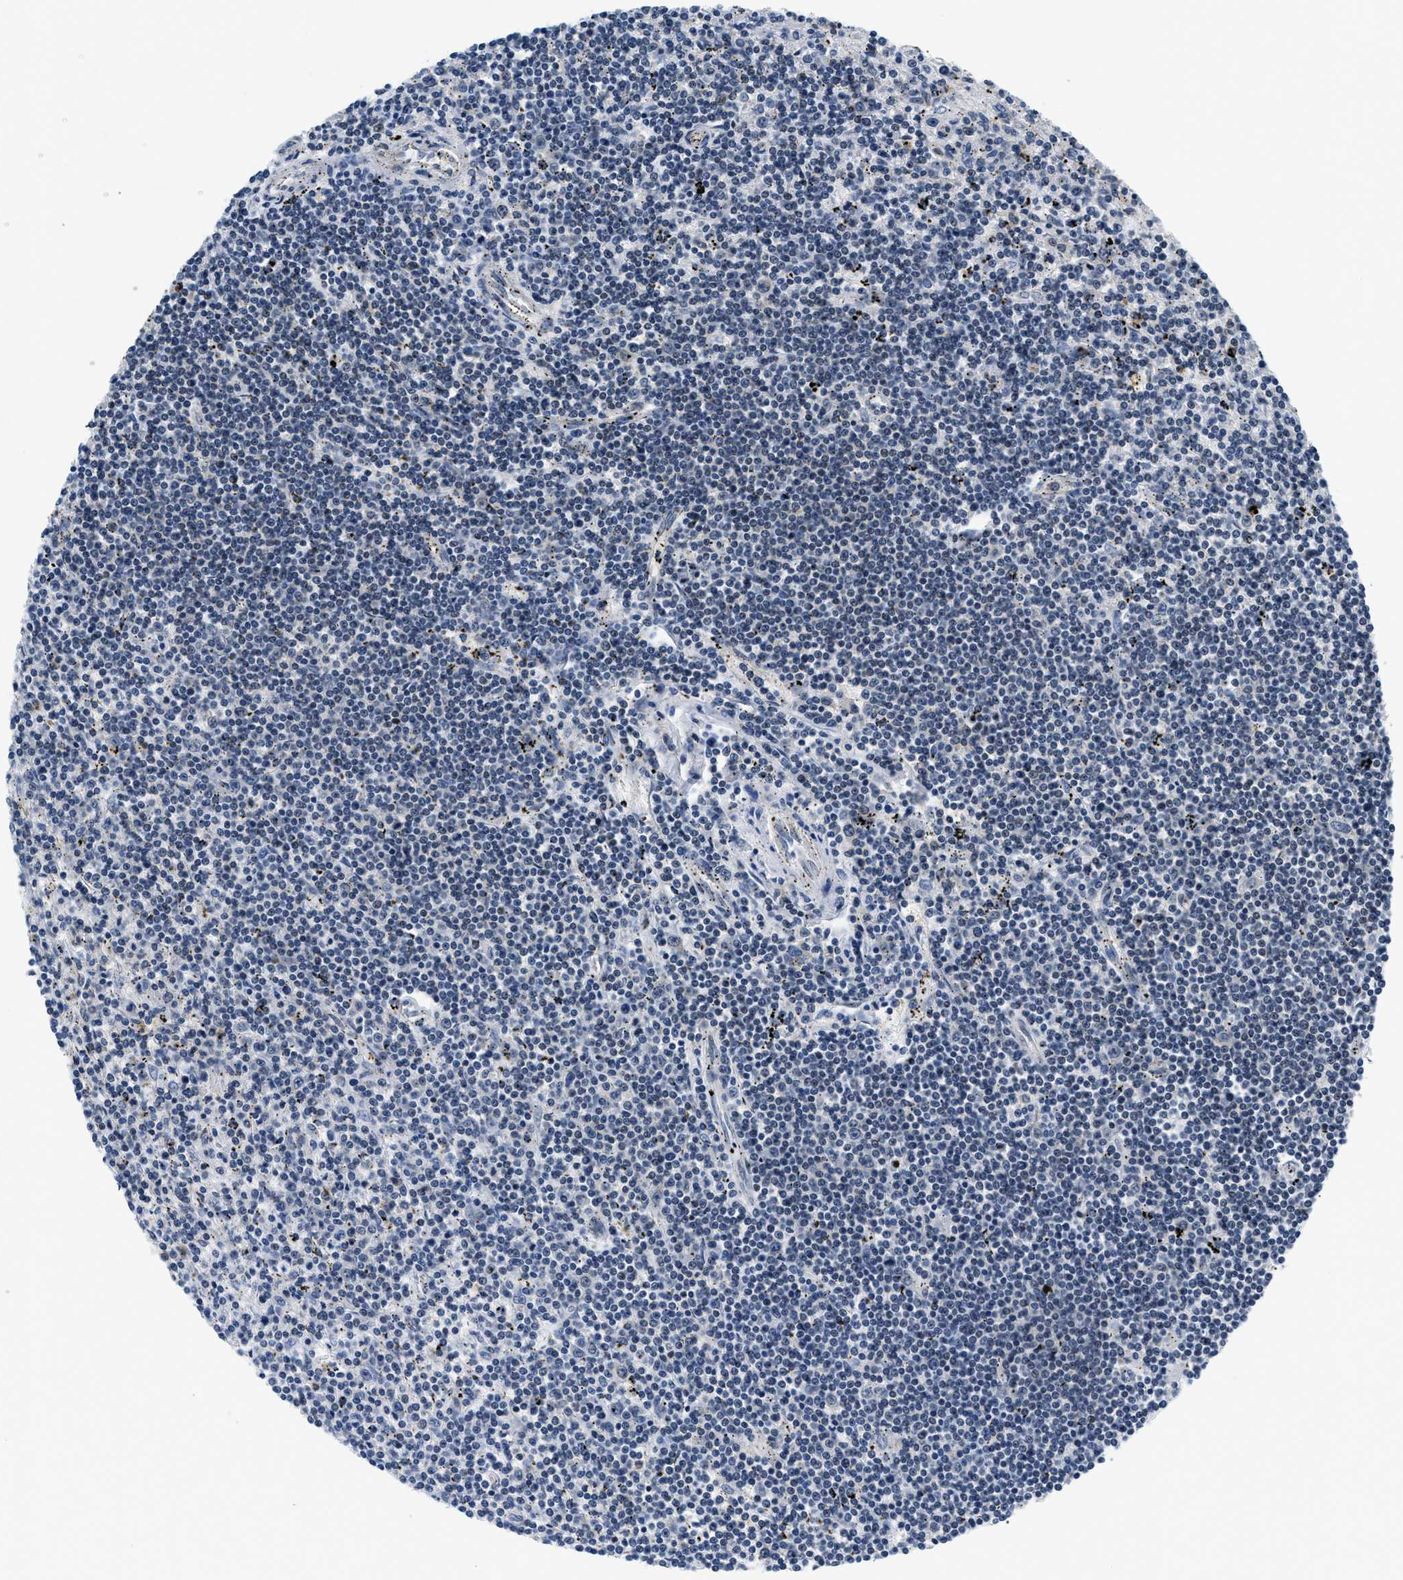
{"staining": {"intensity": "negative", "quantity": "none", "location": "none"}, "tissue": "lymphoma", "cell_type": "Tumor cells", "image_type": "cancer", "snomed": [{"axis": "morphology", "description": "Malignant lymphoma, non-Hodgkin's type, Low grade"}, {"axis": "topography", "description": "Spleen"}], "caption": "DAB (3,3'-diaminobenzidine) immunohistochemical staining of human low-grade malignant lymphoma, non-Hodgkin's type shows no significant staining in tumor cells.", "gene": "SMAD4", "patient": {"sex": "male", "age": 76}}